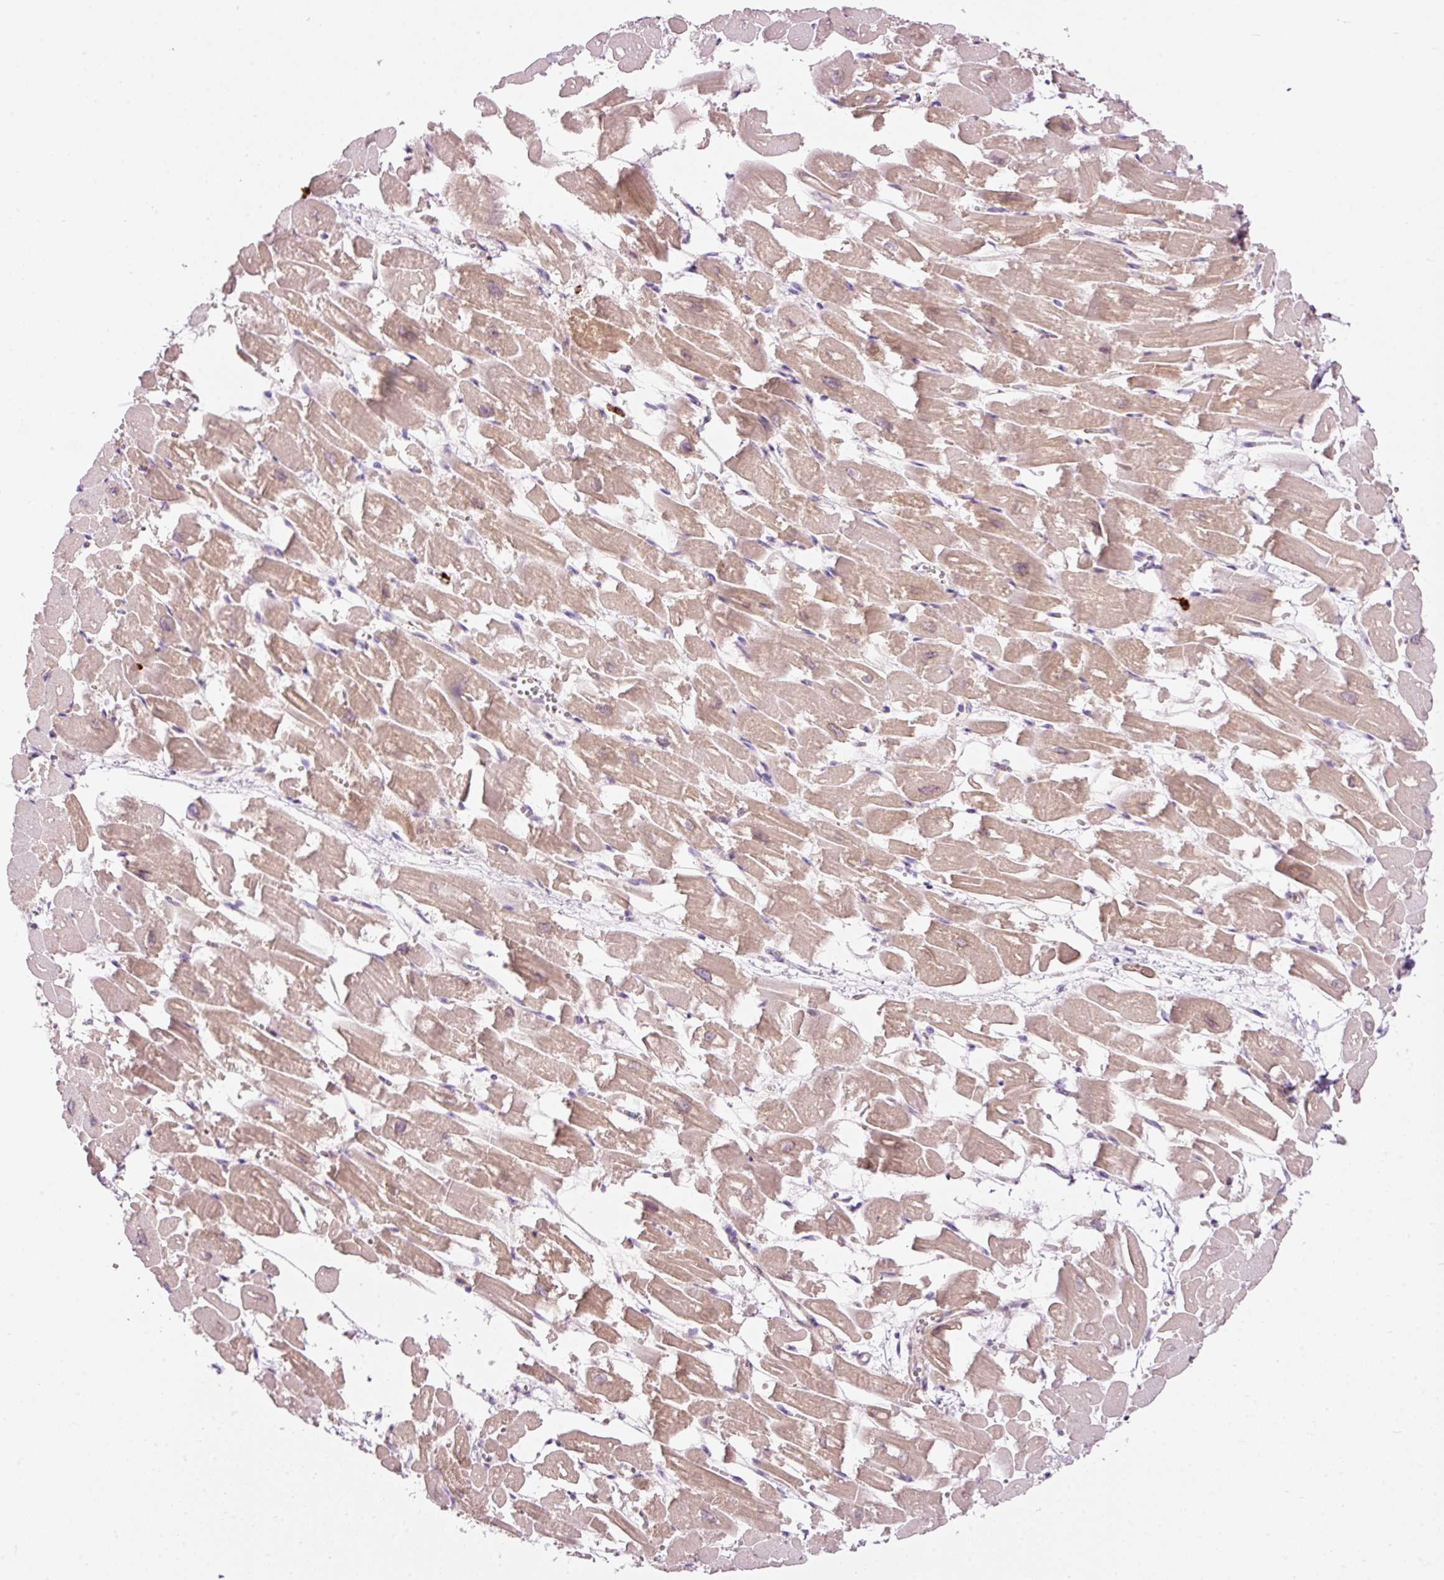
{"staining": {"intensity": "moderate", "quantity": "25%-75%", "location": "cytoplasmic/membranous"}, "tissue": "heart muscle", "cell_type": "Cardiomyocytes", "image_type": "normal", "snomed": [{"axis": "morphology", "description": "Normal tissue, NOS"}, {"axis": "topography", "description": "Heart"}], "caption": "This image demonstrates immunohistochemistry staining of unremarkable human heart muscle, with medium moderate cytoplasmic/membranous expression in about 25%-75% of cardiomyocytes.", "gene": "MAP3K3", "patient": {"sex": "male", "age": 54}}